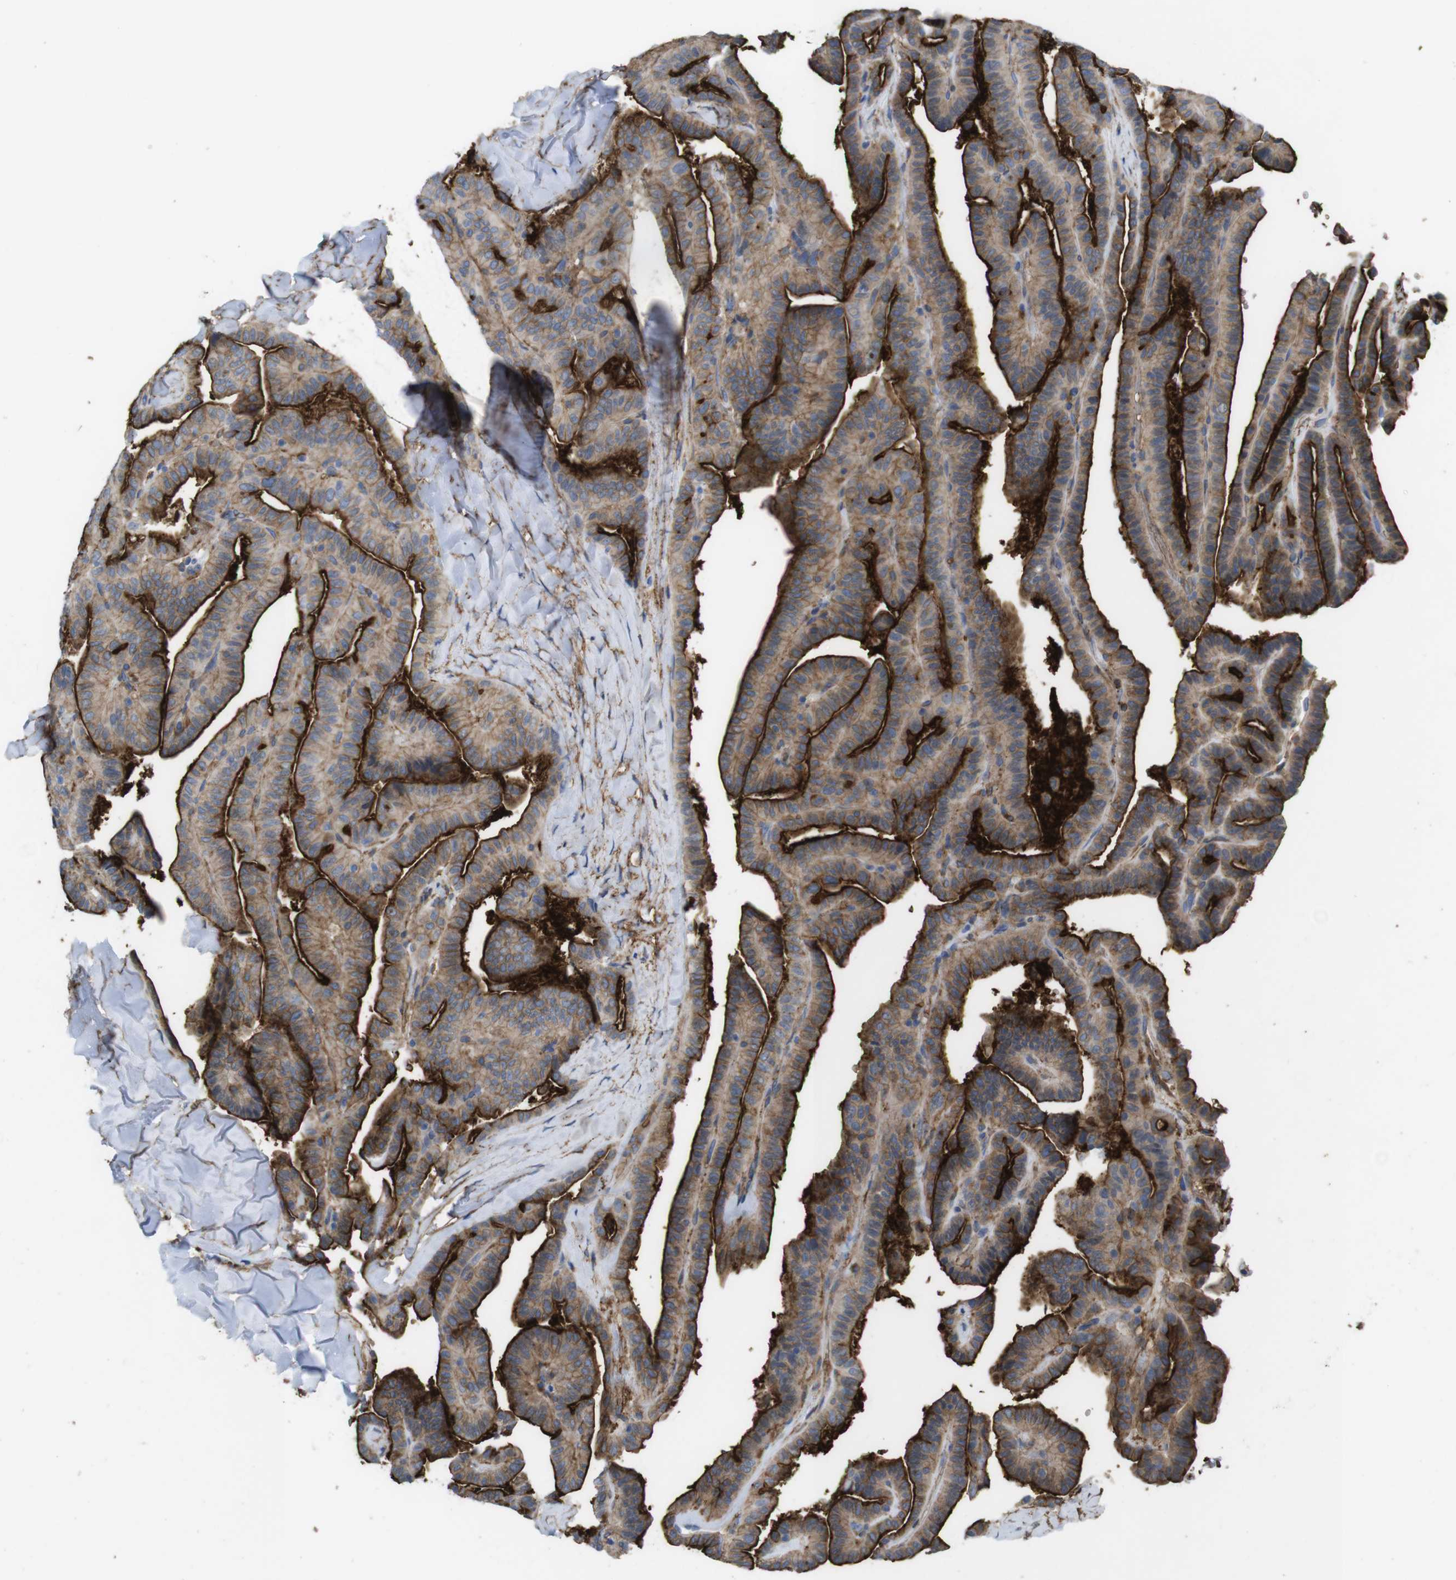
{"staining": {"intensity": "strong", "quantity": "25%-75%", "location": "cytoplasmic/membranous"}, "tissue": "thyroid cancer", "cell_type": "Tumor cells", "image_type": "cancer", "snomed": [{"axis": "morphology", "description": "Papillary adenocarcinoma, NOS"}, {"axis": "topography", "description": "Thyroid gland"}], "caption": "Thyroid cancer tissue shows strong cytoplasmic/membranous expression in approximately 25%-75% of tumor cells, visualized by immunohistochemistry.", "gene": "CYBRD1", "patient": {"sex": "male", "age": 77}}